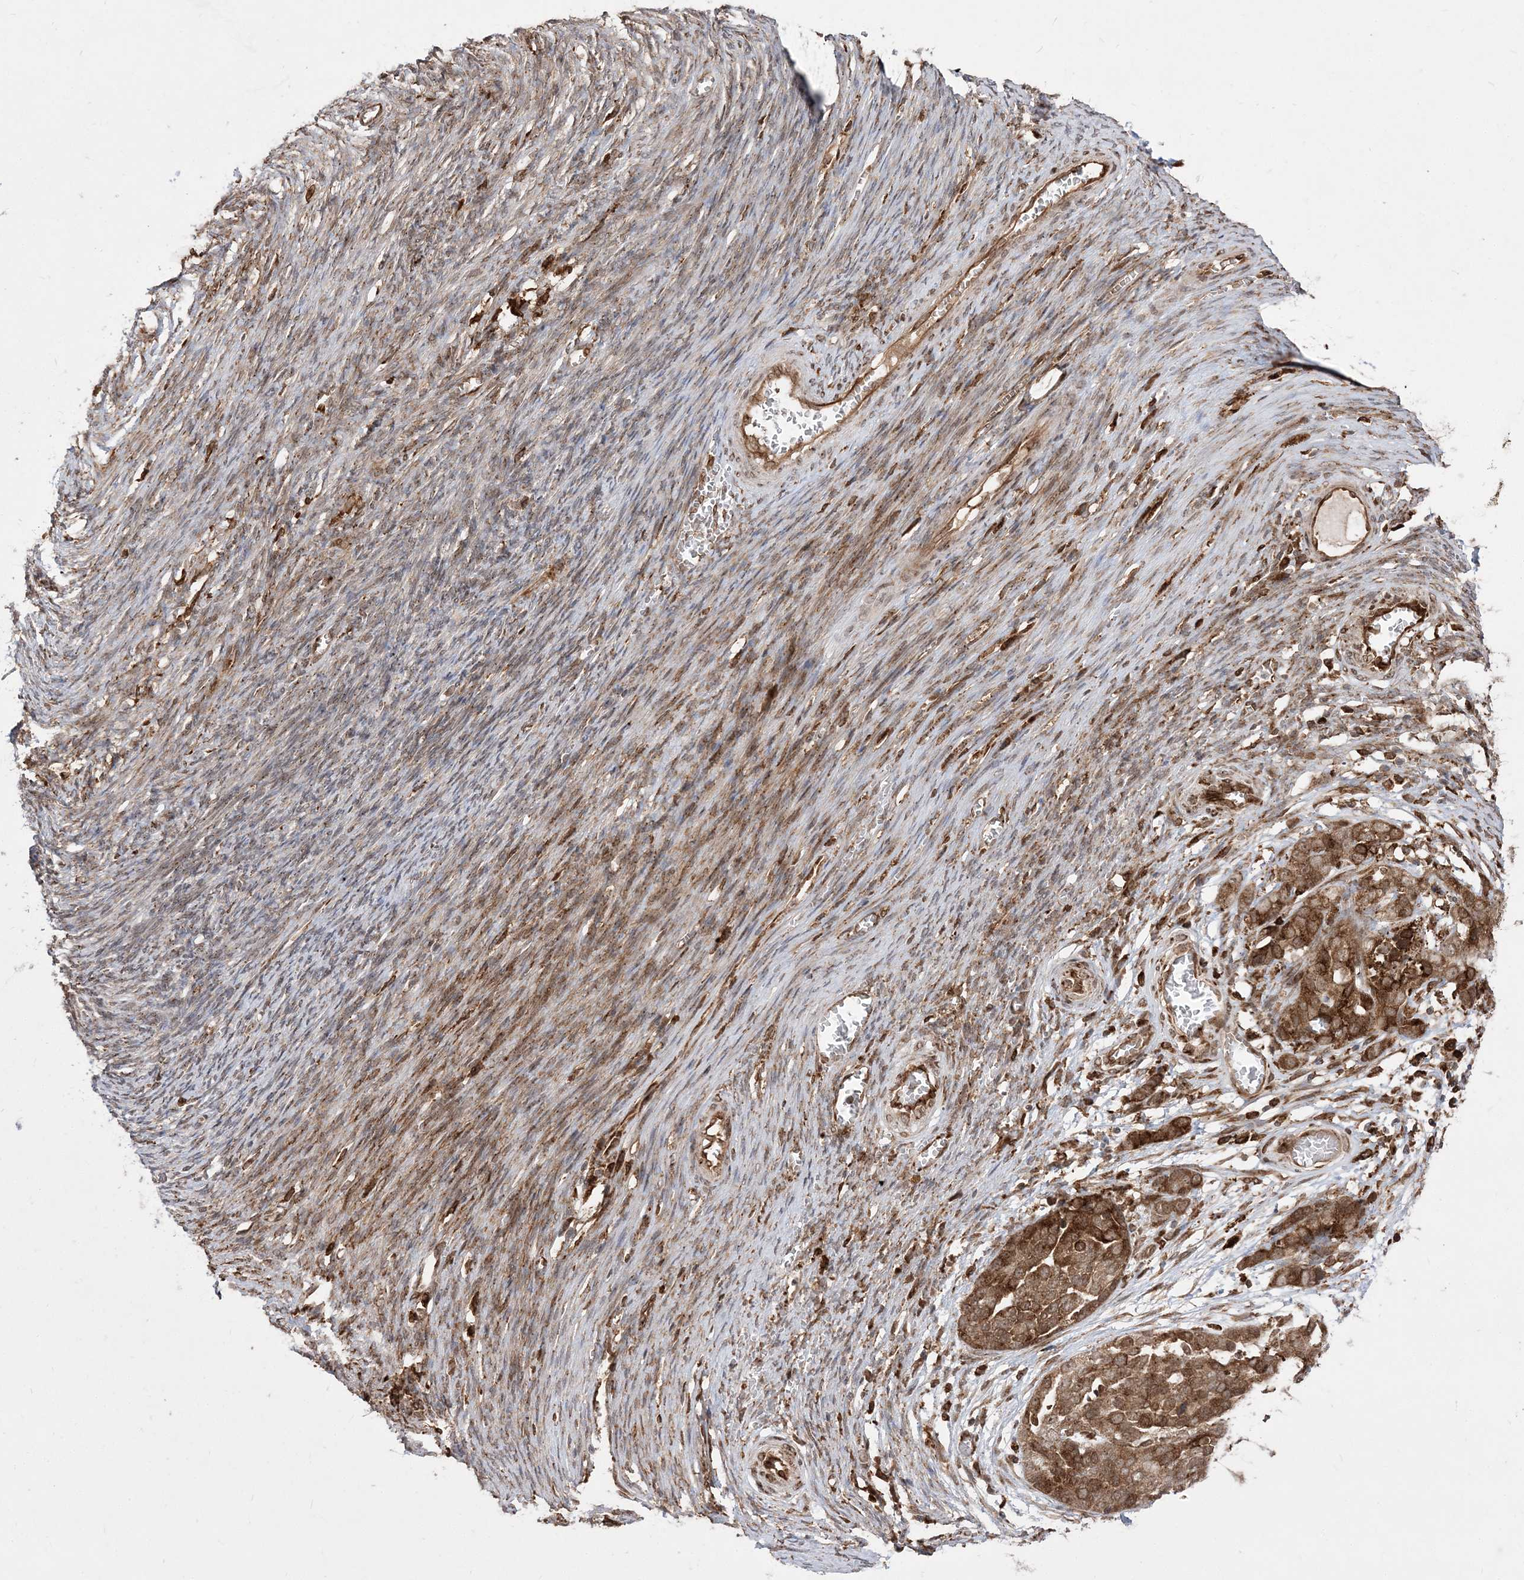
{"staining": {"intensity": "strong", "quantity": ">75%", "location": "cytoplasmic/membranous,nuclear"}, "tissue": "ovarian cancer", "cell_type": "Tumor cells", "image_type": "cancer", "snomed": [{"axis": "morphology", "description": "Cystadenocarcinoma, serous, NOS"}, {"axis": "topography", "description": "Ovary"}], "caption": "DAB immunohistochemical staining of serous cystadenocarcinoma (ovarian) reveals strong cytoplasmic/membranous and nuclear protein staining in about >75% of tumor cells.", "gene": "EPC2", "patient": {"sex": "female", "age": 44}}